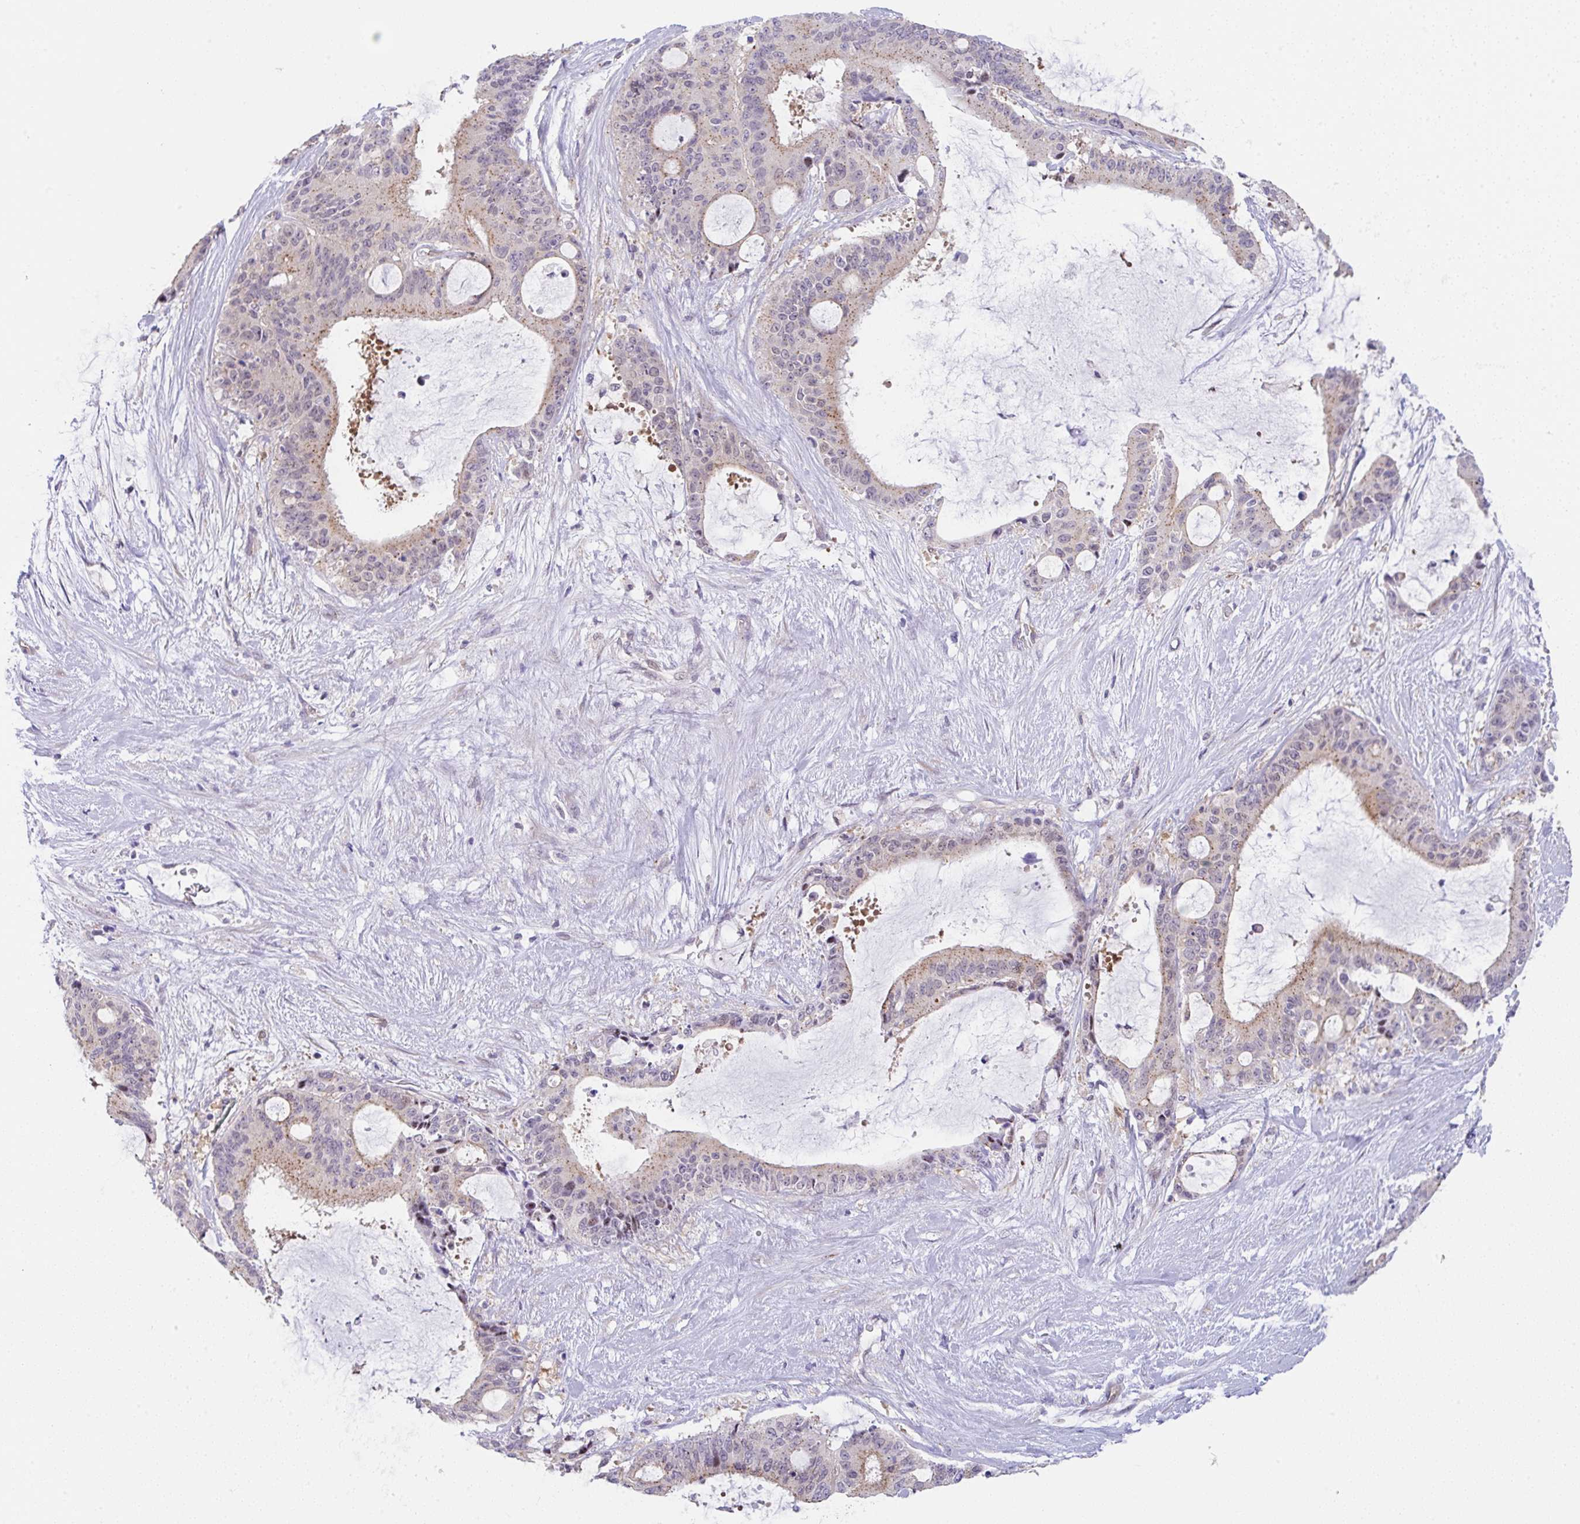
{"staining": {"intensity": "weak", "quantity": "<25%", "location": "cytoplasmic/membranous"}, "tissue": "liver cancer", "cell_type": "Tumor cells", "image_type": "cancer", "snomed": [{"axis": "morphology", "description": "Normal tissue, NOS"}, {"axis": "morphology", "description": "Cholangiocarcinoma"}, {"axis": "topography", "description": "Liver"}, {"axis": "topography", "description": "Peripheral nerve tissue"}], "caption": "DAB immunohistochemical staining of cholangiocarcinoma (liver) demonstrates no significant staining in tumor cells.", "gene": "CGNL1", "patient": {"sex": "female", "age": 73}}